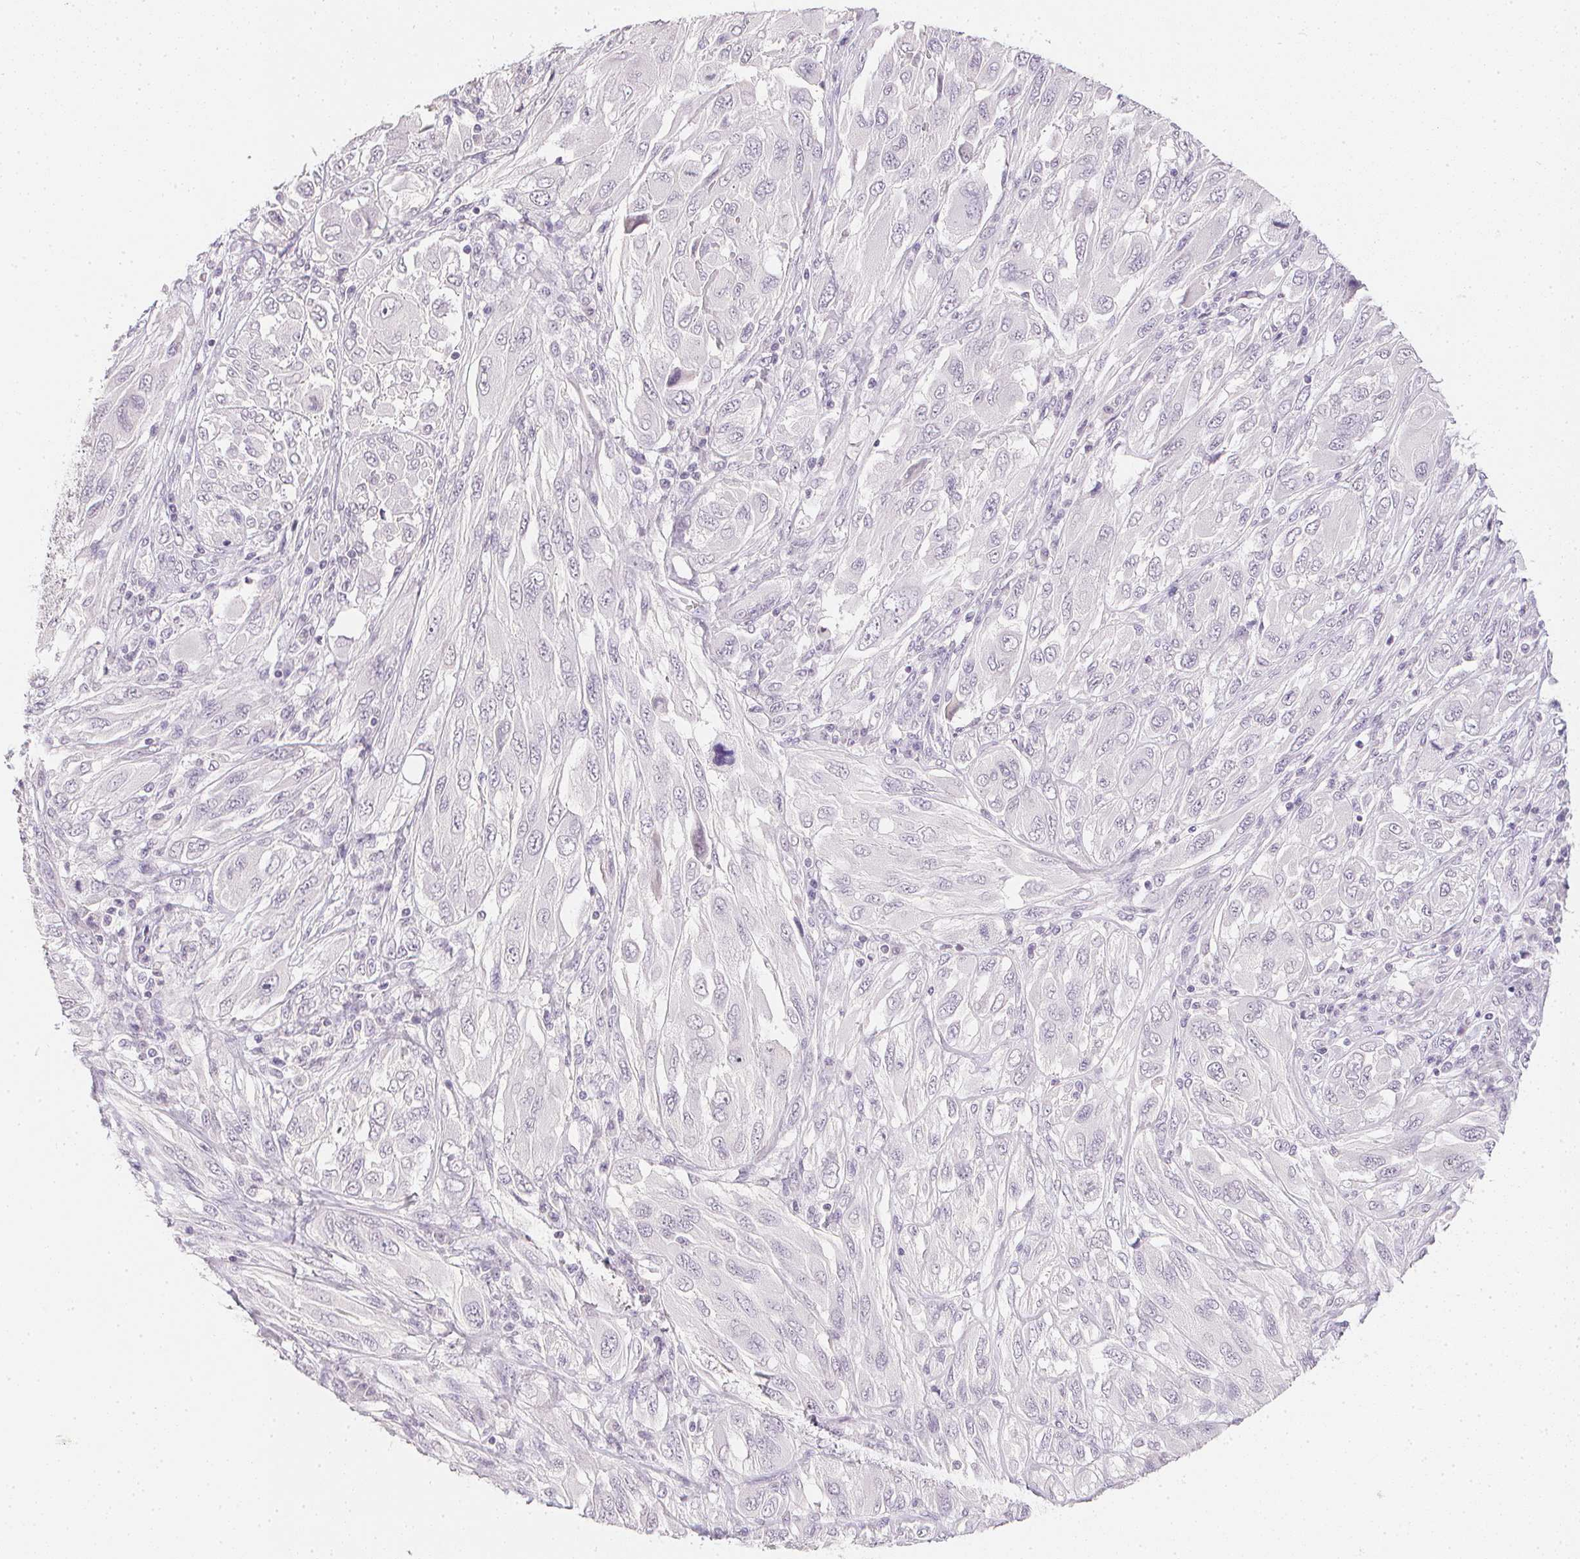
{"staining": {"intensity": "negative", "quantity": "none", "location": "none"}, "tissue": "melanoma", "cell_type": "Tumor cells", "image_type": "cancer", "snomed": [{"axis": "morphology", "description": "Malignant melanoma, NOS"}, {"axis": "topography", "description": "Skin"}], "caption": "Histopathology image shows no significant protein expression in tumor cells of melanoma. The staining is performed using DAB brown chromogen with nuclei counter-stained in using hematoxylin.", "gene": "PPY", "patient": {"sex": "female", "age": 91}}